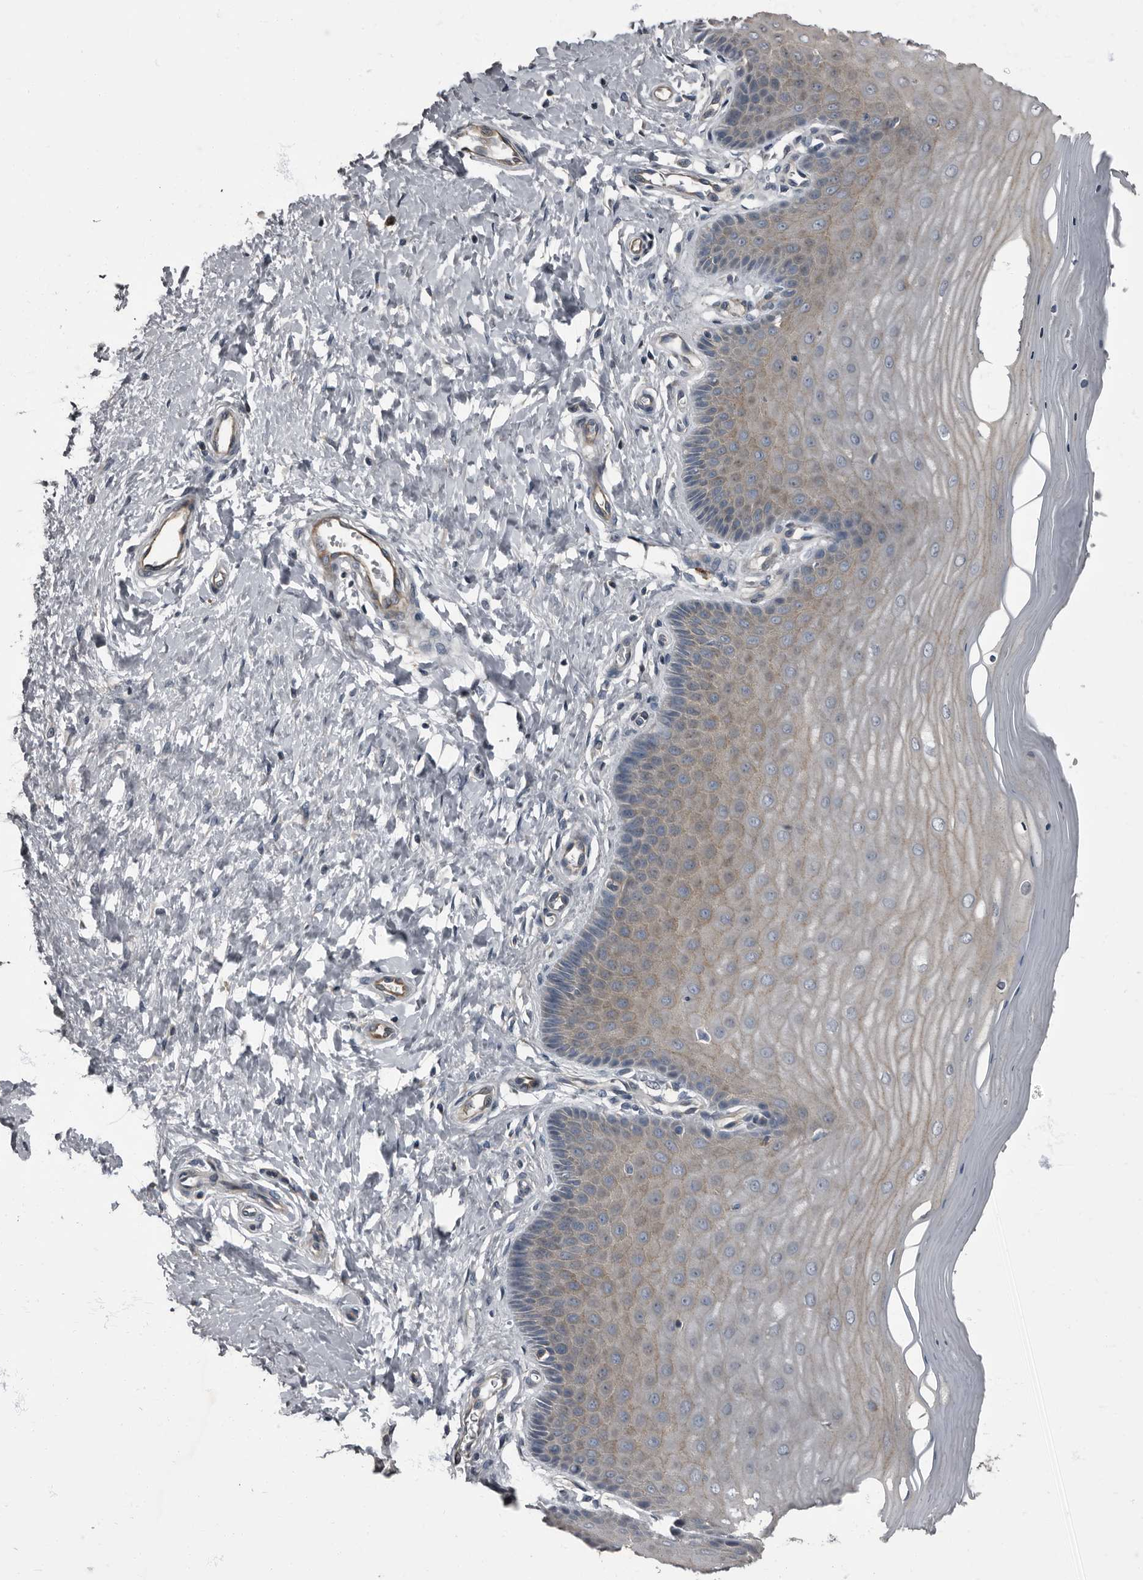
{"staining": {"intensity": "moderate", "quantity": "<25%", "location": "cytoplasmic/membranous"}, "tissue": "cervix", "cell_type": "Glandular cells", "image_type": "normal", "snomed": [{"axis": "morphology", "description": "Normal tissue, NOS"}, {"axis": "topography", "description": "Cervix"}], "caption": "This image exhibits IHC staining of unremarkable cervix, with low moderate cytoplasmic/membranous positivity in about <25% of glandular cells.", "gene": "TPD52L1", "patient": {"sex": "female", "age": 55}}